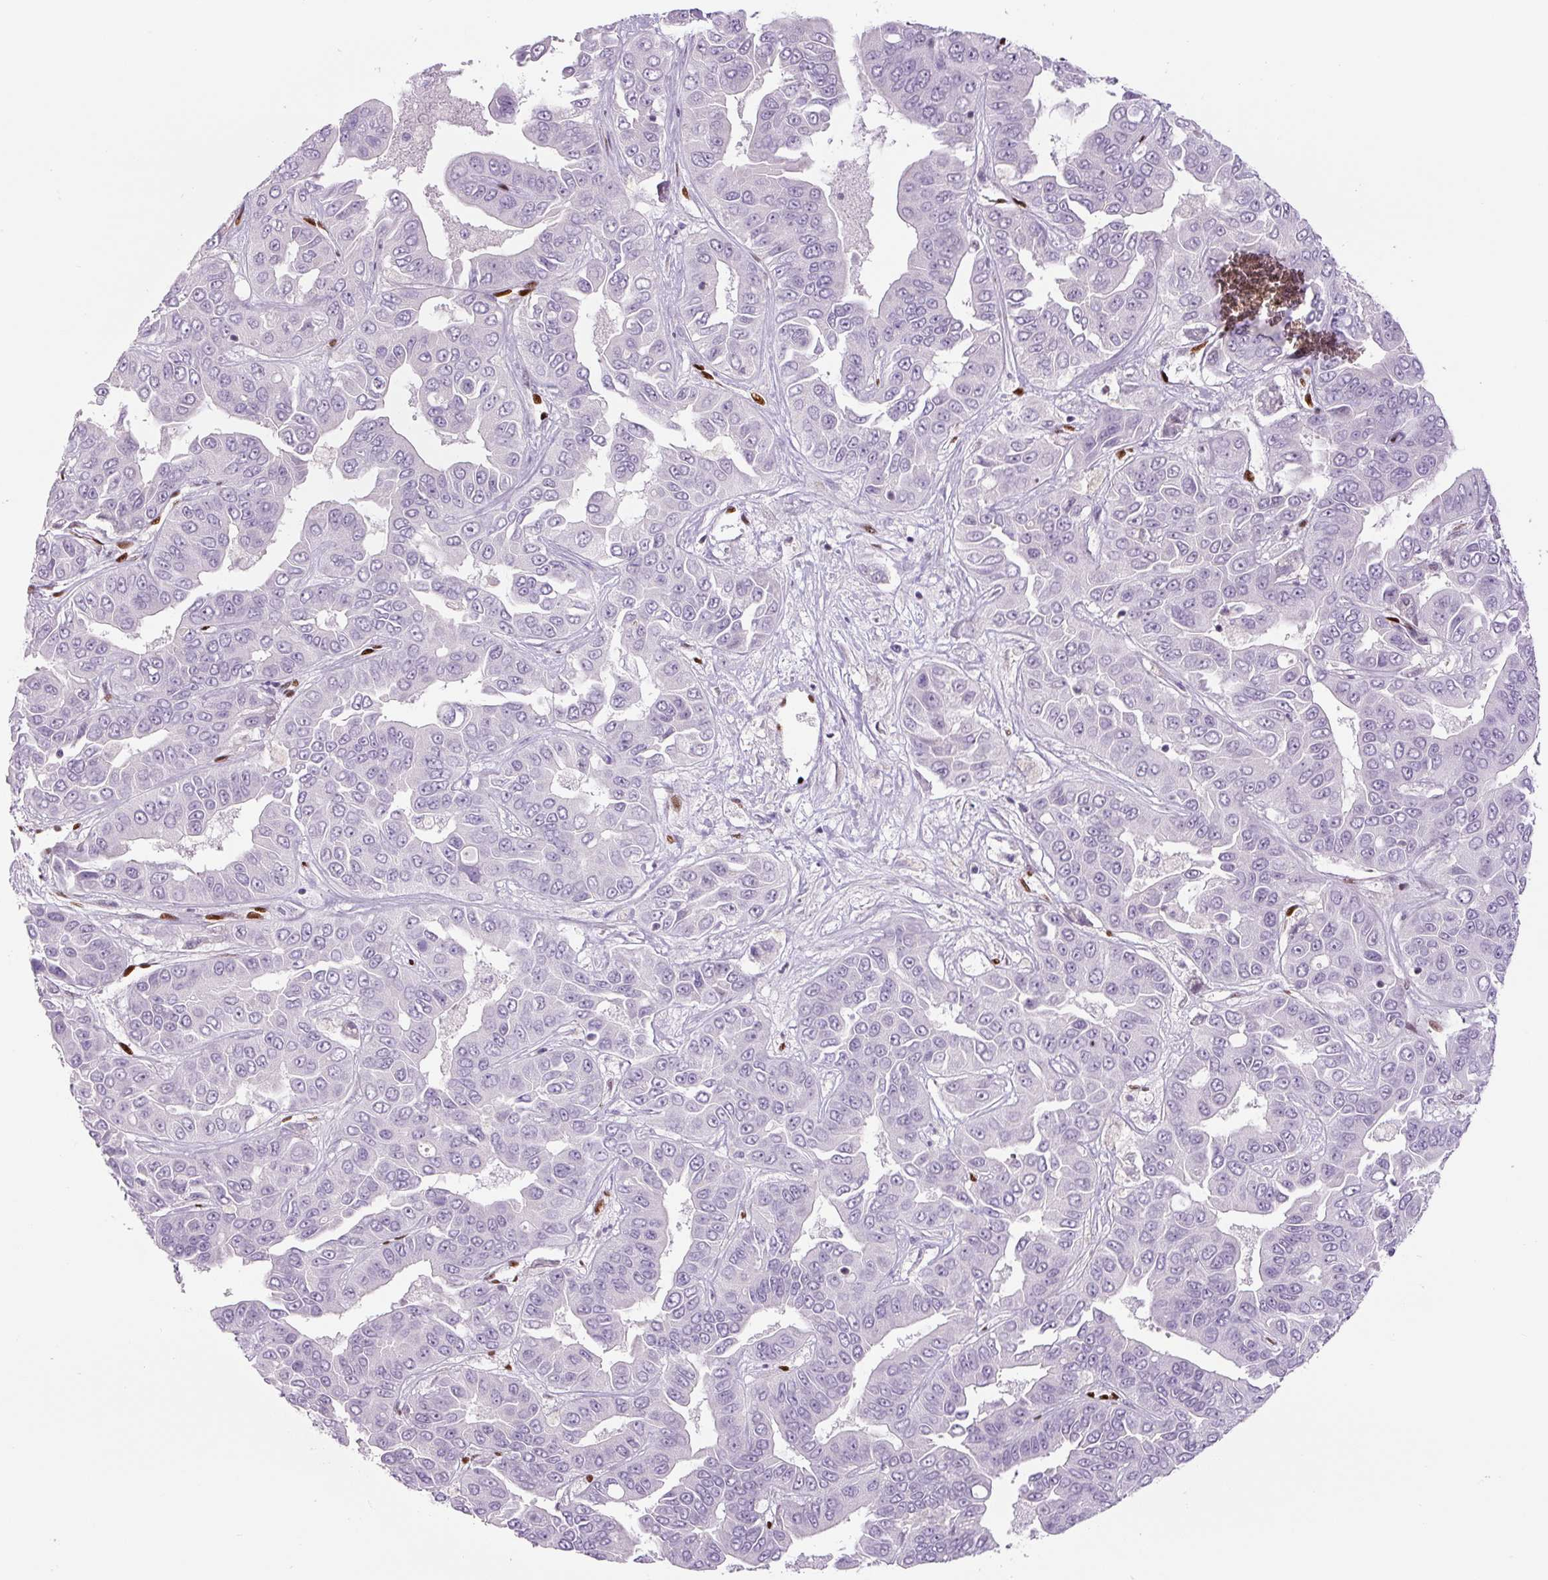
{"staining": {"intensity": "negative", "quantity": "none", "location": "none"}, "tissue": "liver cancer", "cell_type": "Tumor cells", "image_type": "cancer", "snomed": [{"axis": "morphology", "description": "Cholangiocarcinoma"}, {"axis": "topography", "description": "Liver"}], "caption": "Liver cancer was stained to show a protein in brown. There is no significant positivity in tumor cells.", "gene": "ZEB1", "patient": {"sex": "female", "age": 52}}